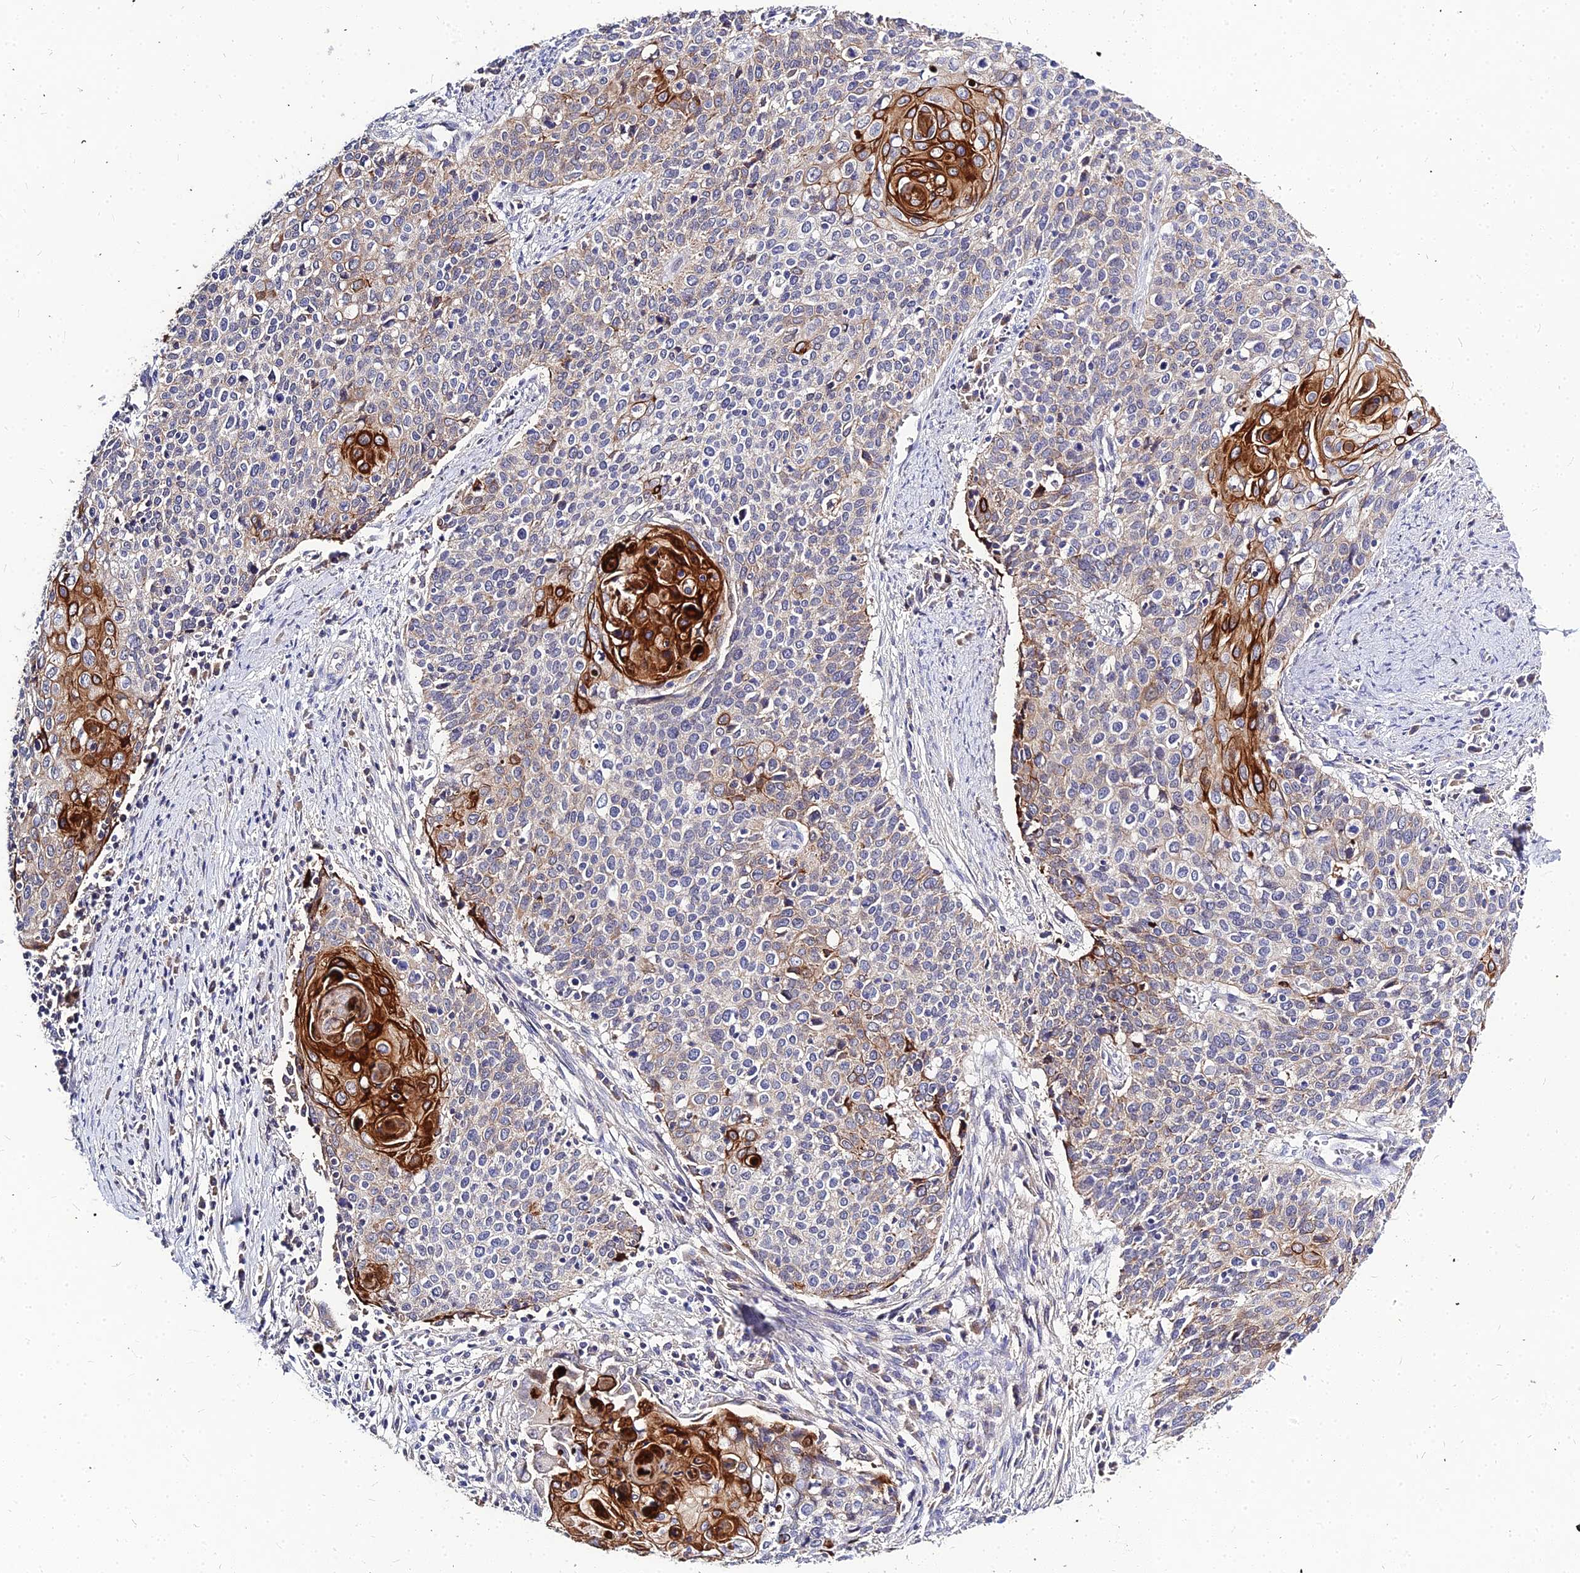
{"staining": {"intensity": "strong", "quantity": "<25%", "location": "cytoplasmic/membranous"}, "tissue": "cervical cancer", "cell_type": "Tumor cells", "image_type": "cancer", "snomed": [{"axis": "morphology", "description": "Squamous cell carcinoma, NOS"}, {"axis": "topography", "description": "Cervix"}], "caption": "Protein expression analysis of human cervical squamous cell carcinoma reveals strong cytoplasmic/membranous positivity in about <25% of tumor cells.", "gene": "DMRTA1", "patient": {"sex": "female", "age": 39}}